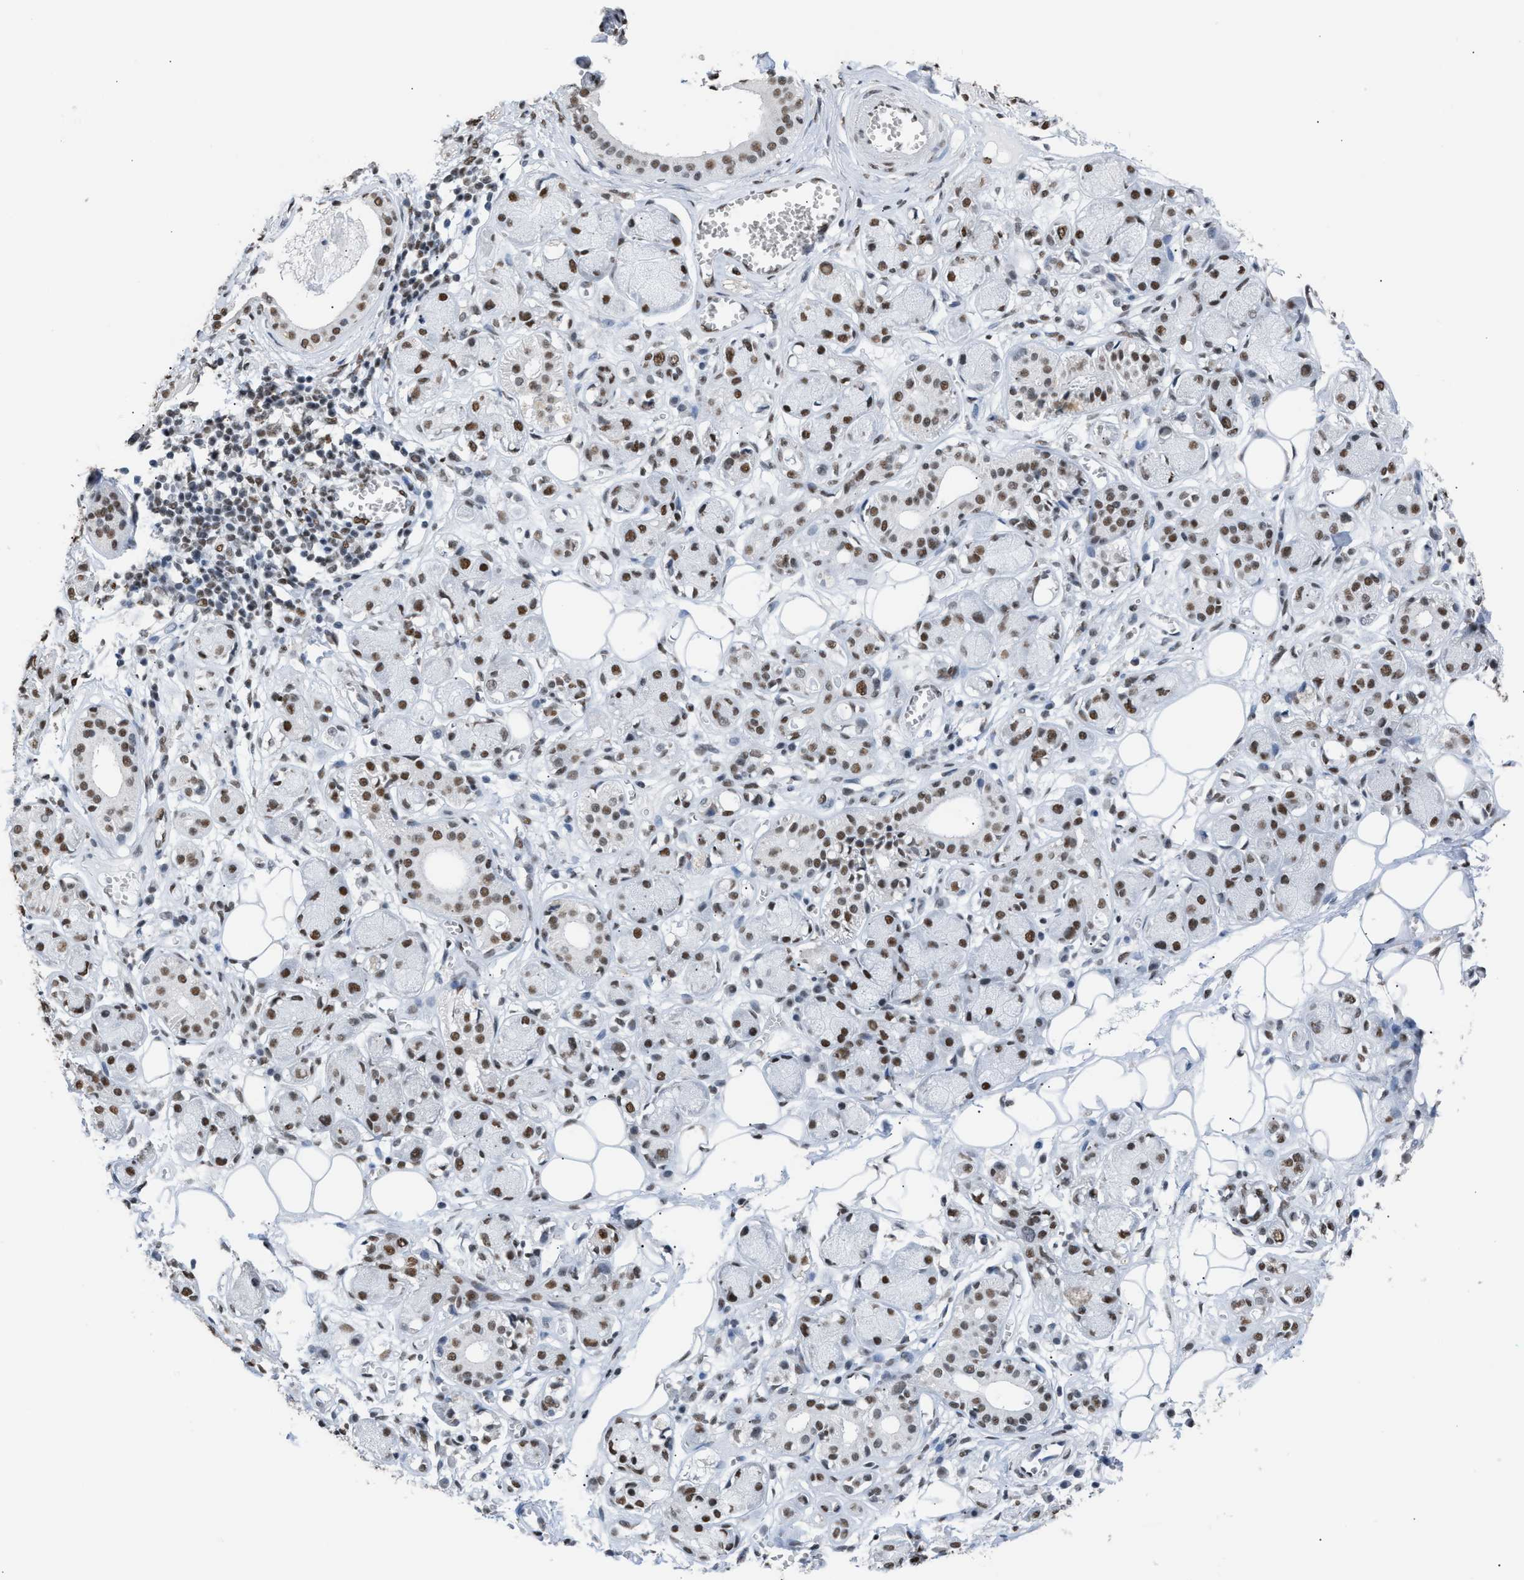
{"staining": {"intensity": "negative", "quantity": "none", "location": "none"}, "tissue": "adipose tissue", "cell_type": "Adipocytes", "image_type": "normal", "snomed": [{"axis": "morphology", "description": "Normal tissue, NOS"}, {"axis": "morphology", "description": "Inflammation, NOS"}, {"axis": "topography", "description": "Salivary gland"}, {"axis": "topography", "description": "Peripheral nerve tissue"}], "caption": "The immunohistochemistry photomicrograph has no significant expression in adipocytes of adipose tissue. (Immunohistochemistry (ihc), brightfield microscopy, high magnification).", "gene": "CCAR2", "patient": {"sex": "female", "age": 75}}